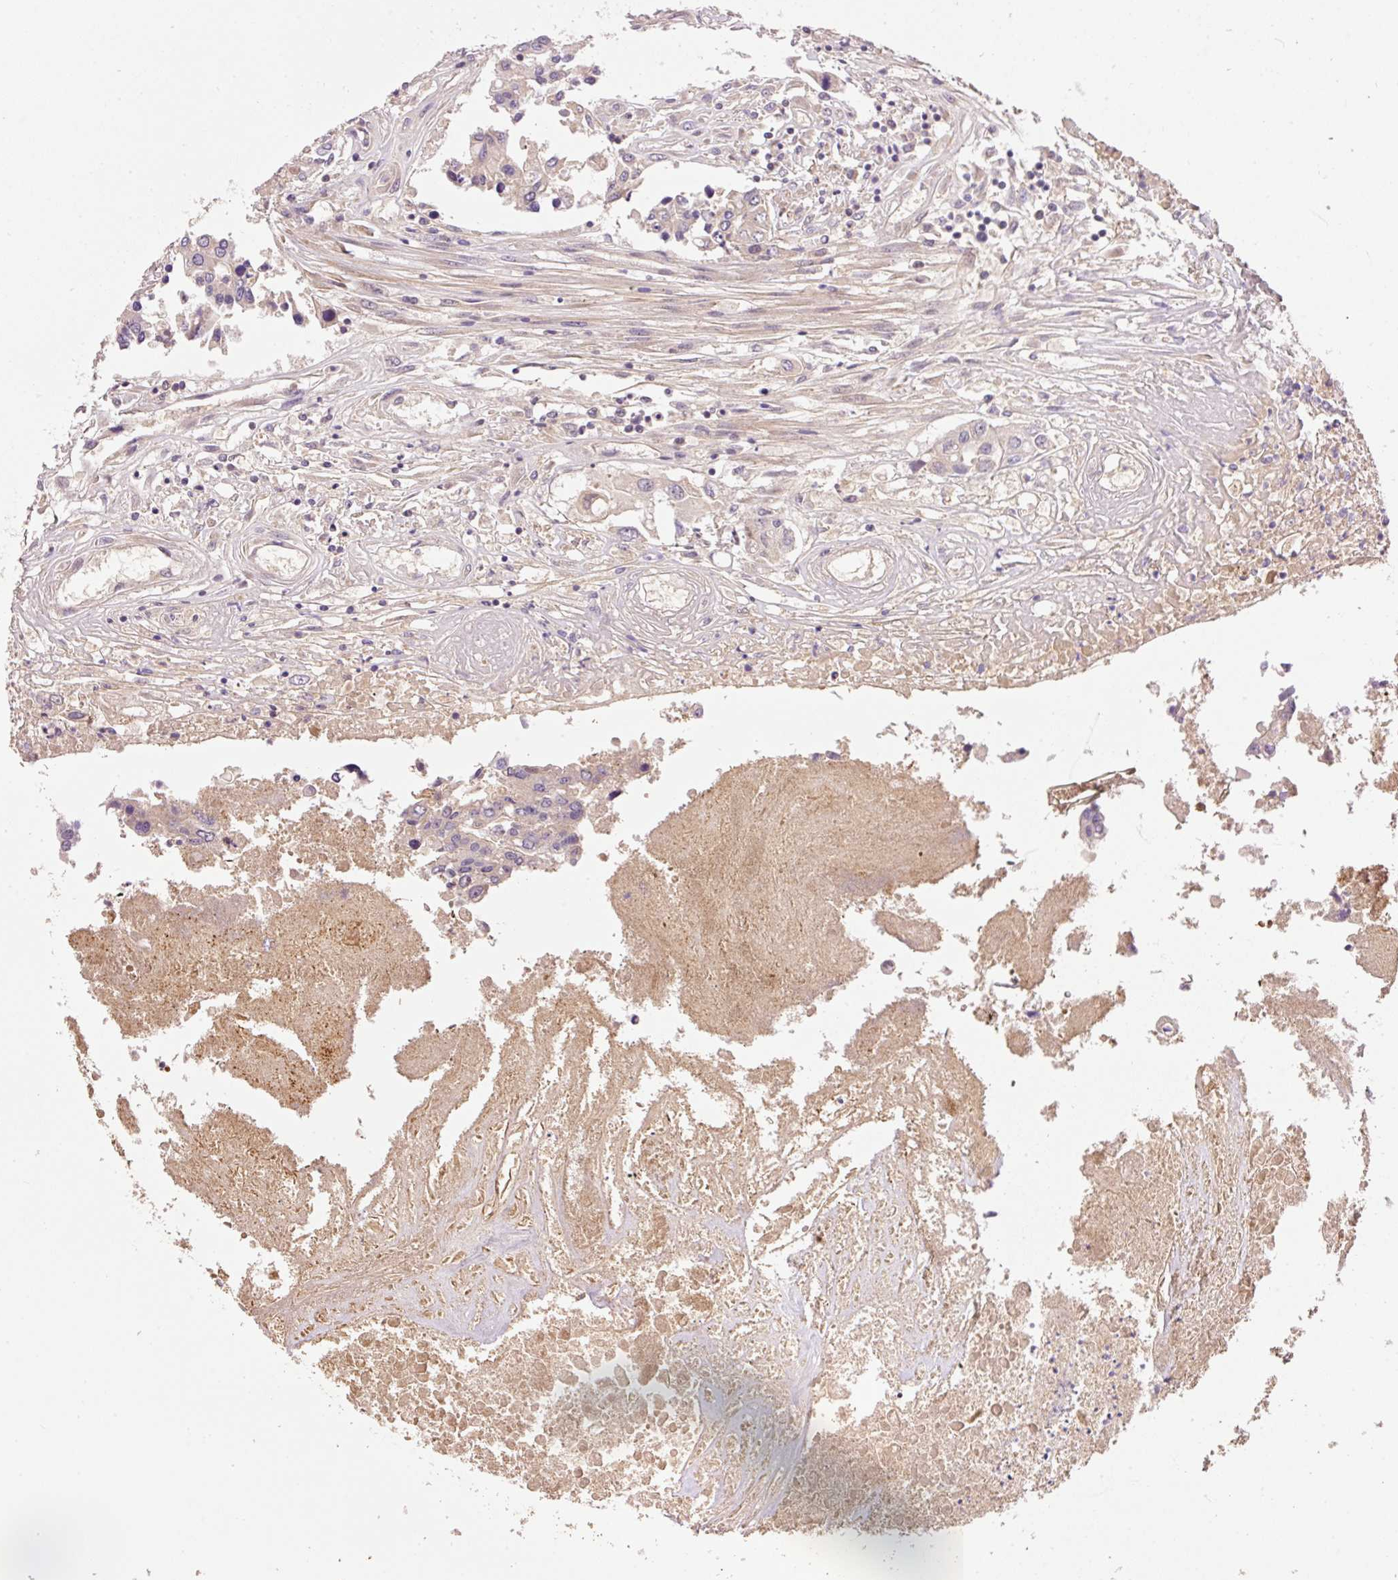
{"staining": {"intensity": "negative", "quantity": "none", "location": "none"}, "tissue": "colorectal cancer", "cell_type": "Tumor cells", "image_type": "cancer", "snomed": [{"axis": "morphology", "description": "Adenocarcinoma, NOS"}, {"axis": "topography", "description": "Colon"}], "caption": "The photomicrograph reveals no staining of tumor cells in adenocarcinoma (colorectal). The staining is performed using DAB (3,3'-diaminobenzidine) brown chromogen with nuclei counter-stained in using hematoxylin.", "gene": "CMTM8", "patient": {"sex": "male", "age": 77}}